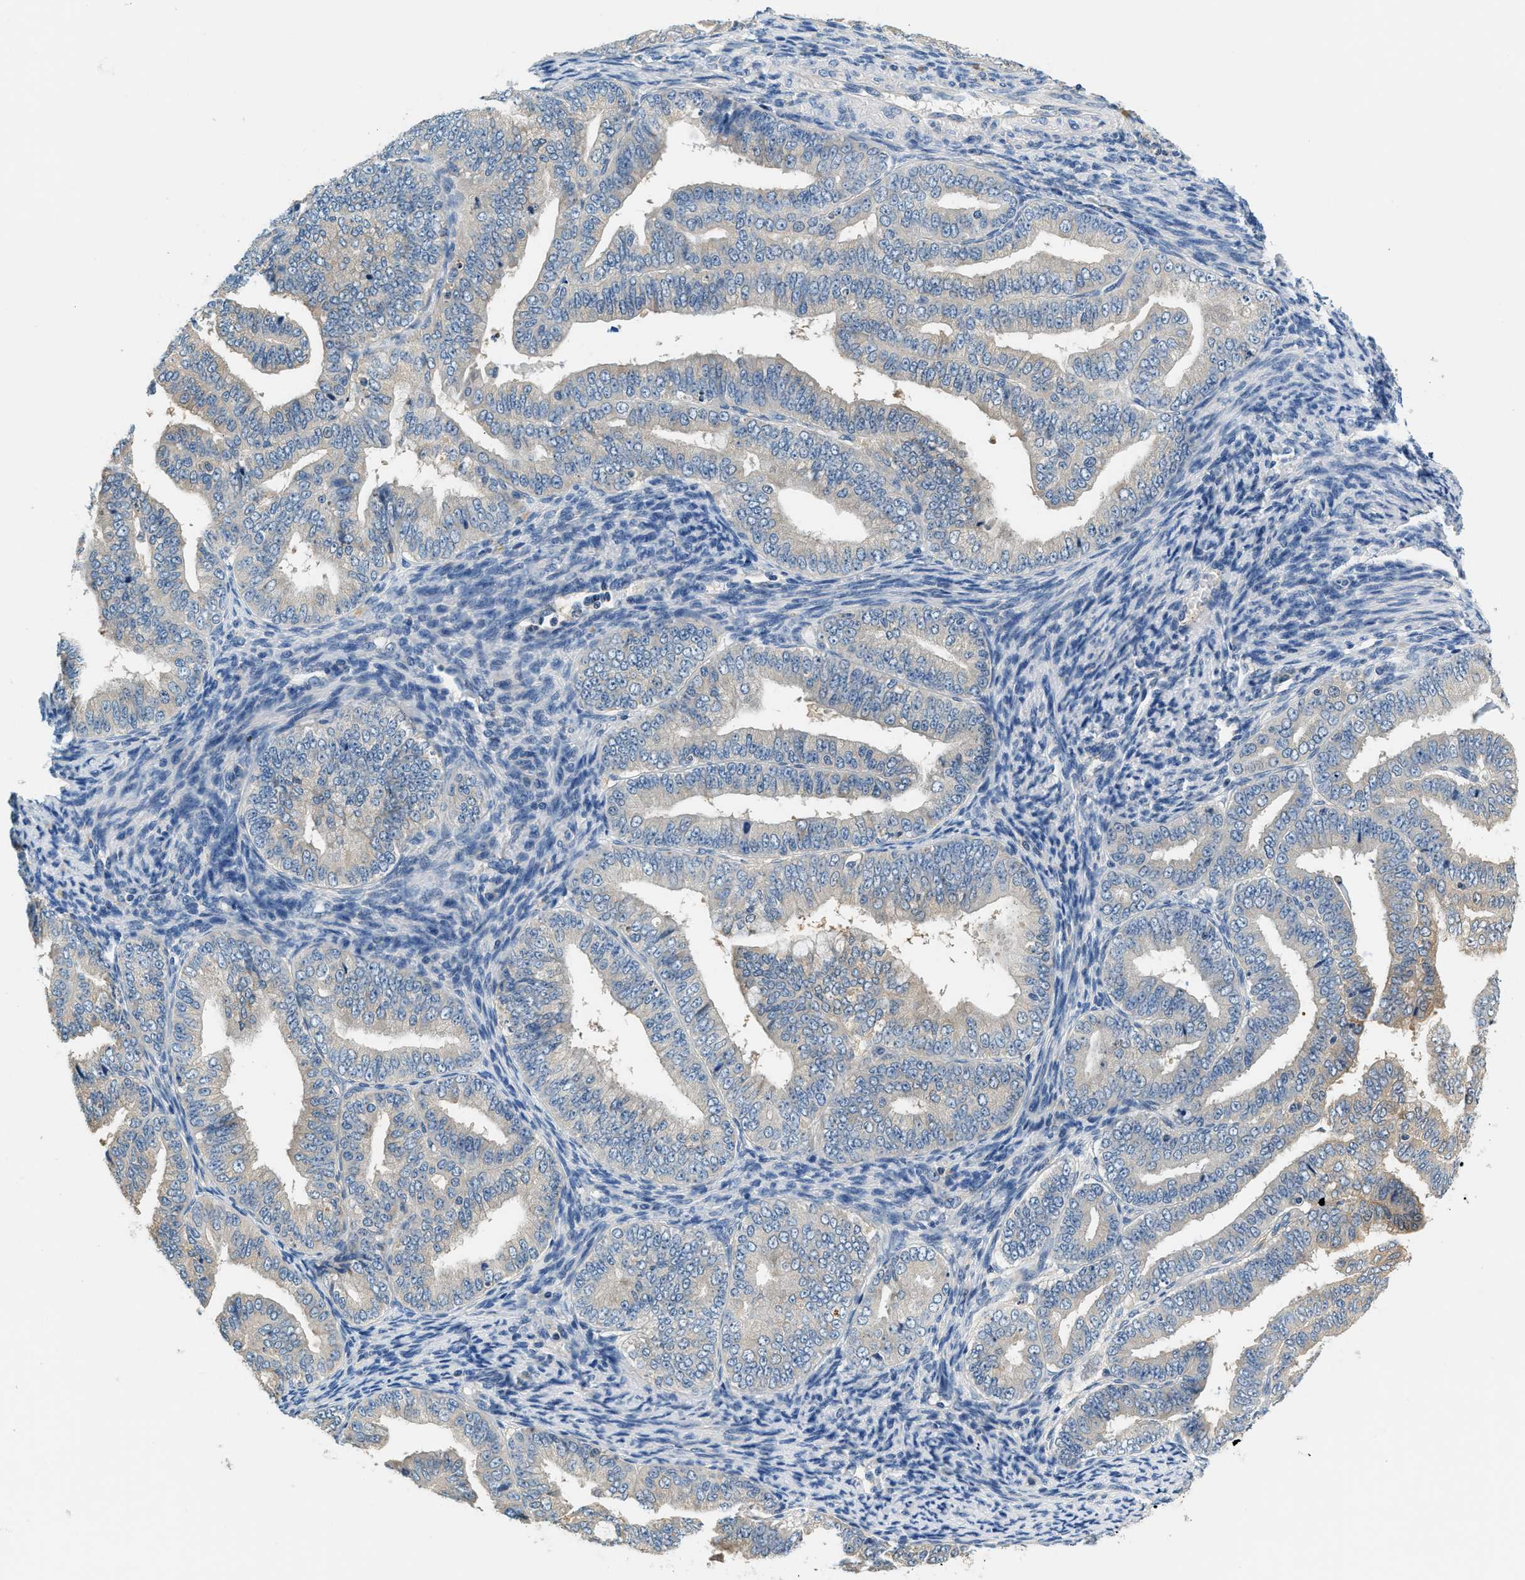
{"staining": {"intensity": "moderate", "quantity": "<25%", "location": "cytoplasmic/membranous"}, "tissue": "endometrial cancer", "cell_type": "Tumor cells", "image_type": "cancer", "snomed": [{"axis": "morphology", "description": "Adenocarcinoma, NOS"}, {"axis": "topography", "description": "Endometrium"}], "caption": "The immunohistochemical stain shows moderate cytoplasmic/membranous positivity in tumor cells of endometrial adenocarcinoma tissue.", "gene": "SLC35E1", "patient": {"sex": "female", "age": 63}}